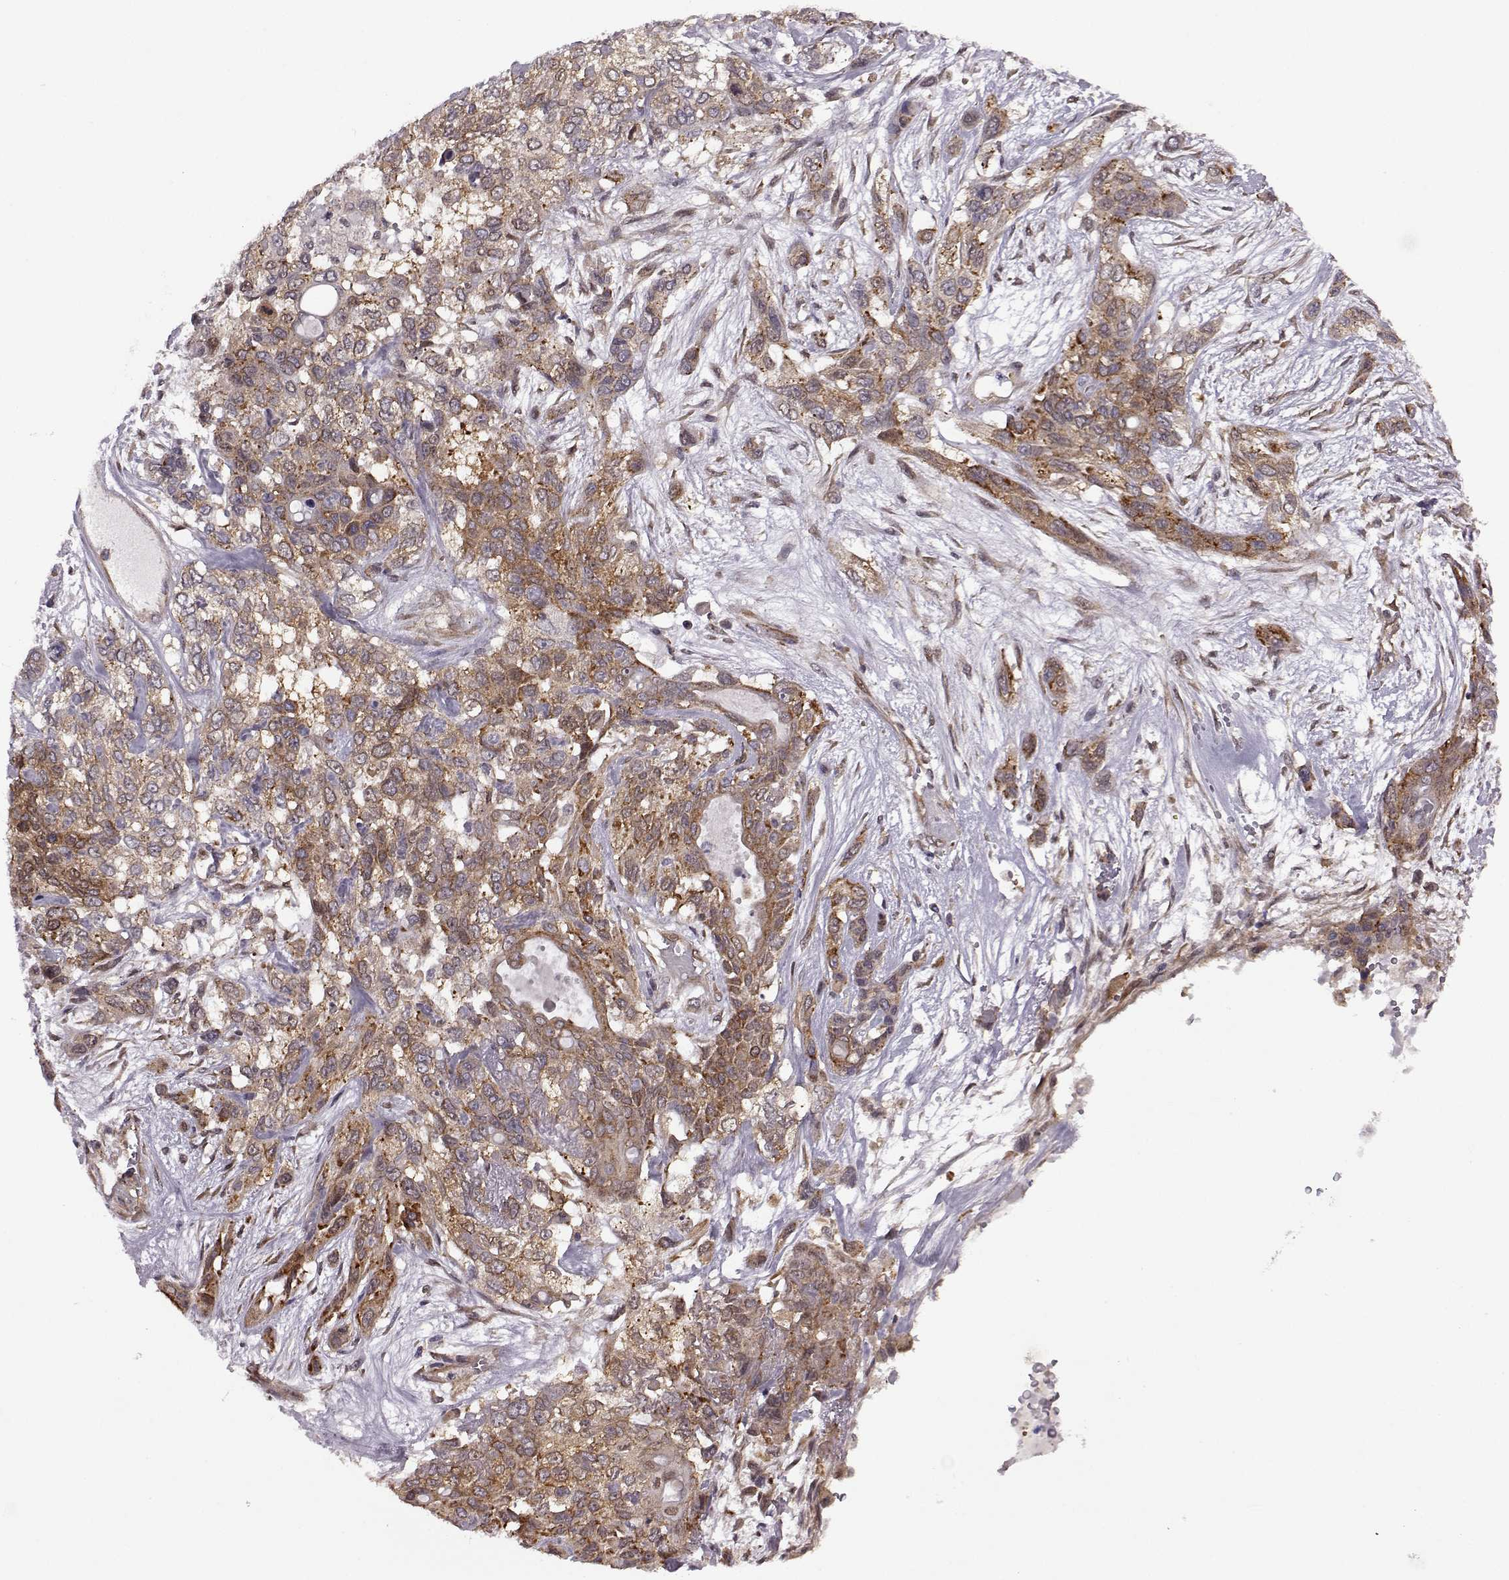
{"staining": {"intensity": "moderate", "quantity": ">75%", "location": "cytoplasmic/membranous"}, "tissue": "lung cancer", "cell_type": "Tumor cells", "image_type": "cancer", "snomed": [{"axis": "morphology", "description": "Squamous cell carcinoma, NOS"}, {"axis": "topography", "description": "Lung"}], "caption": "Immunohistochemistry (IHC) of human lung cancer exhibits medium levels of moderate cytoplasmic/membranous expression in approximately >75% of tumor cells.", "gene": "URI1", "patient": {"sex": "female", "age": 70}}